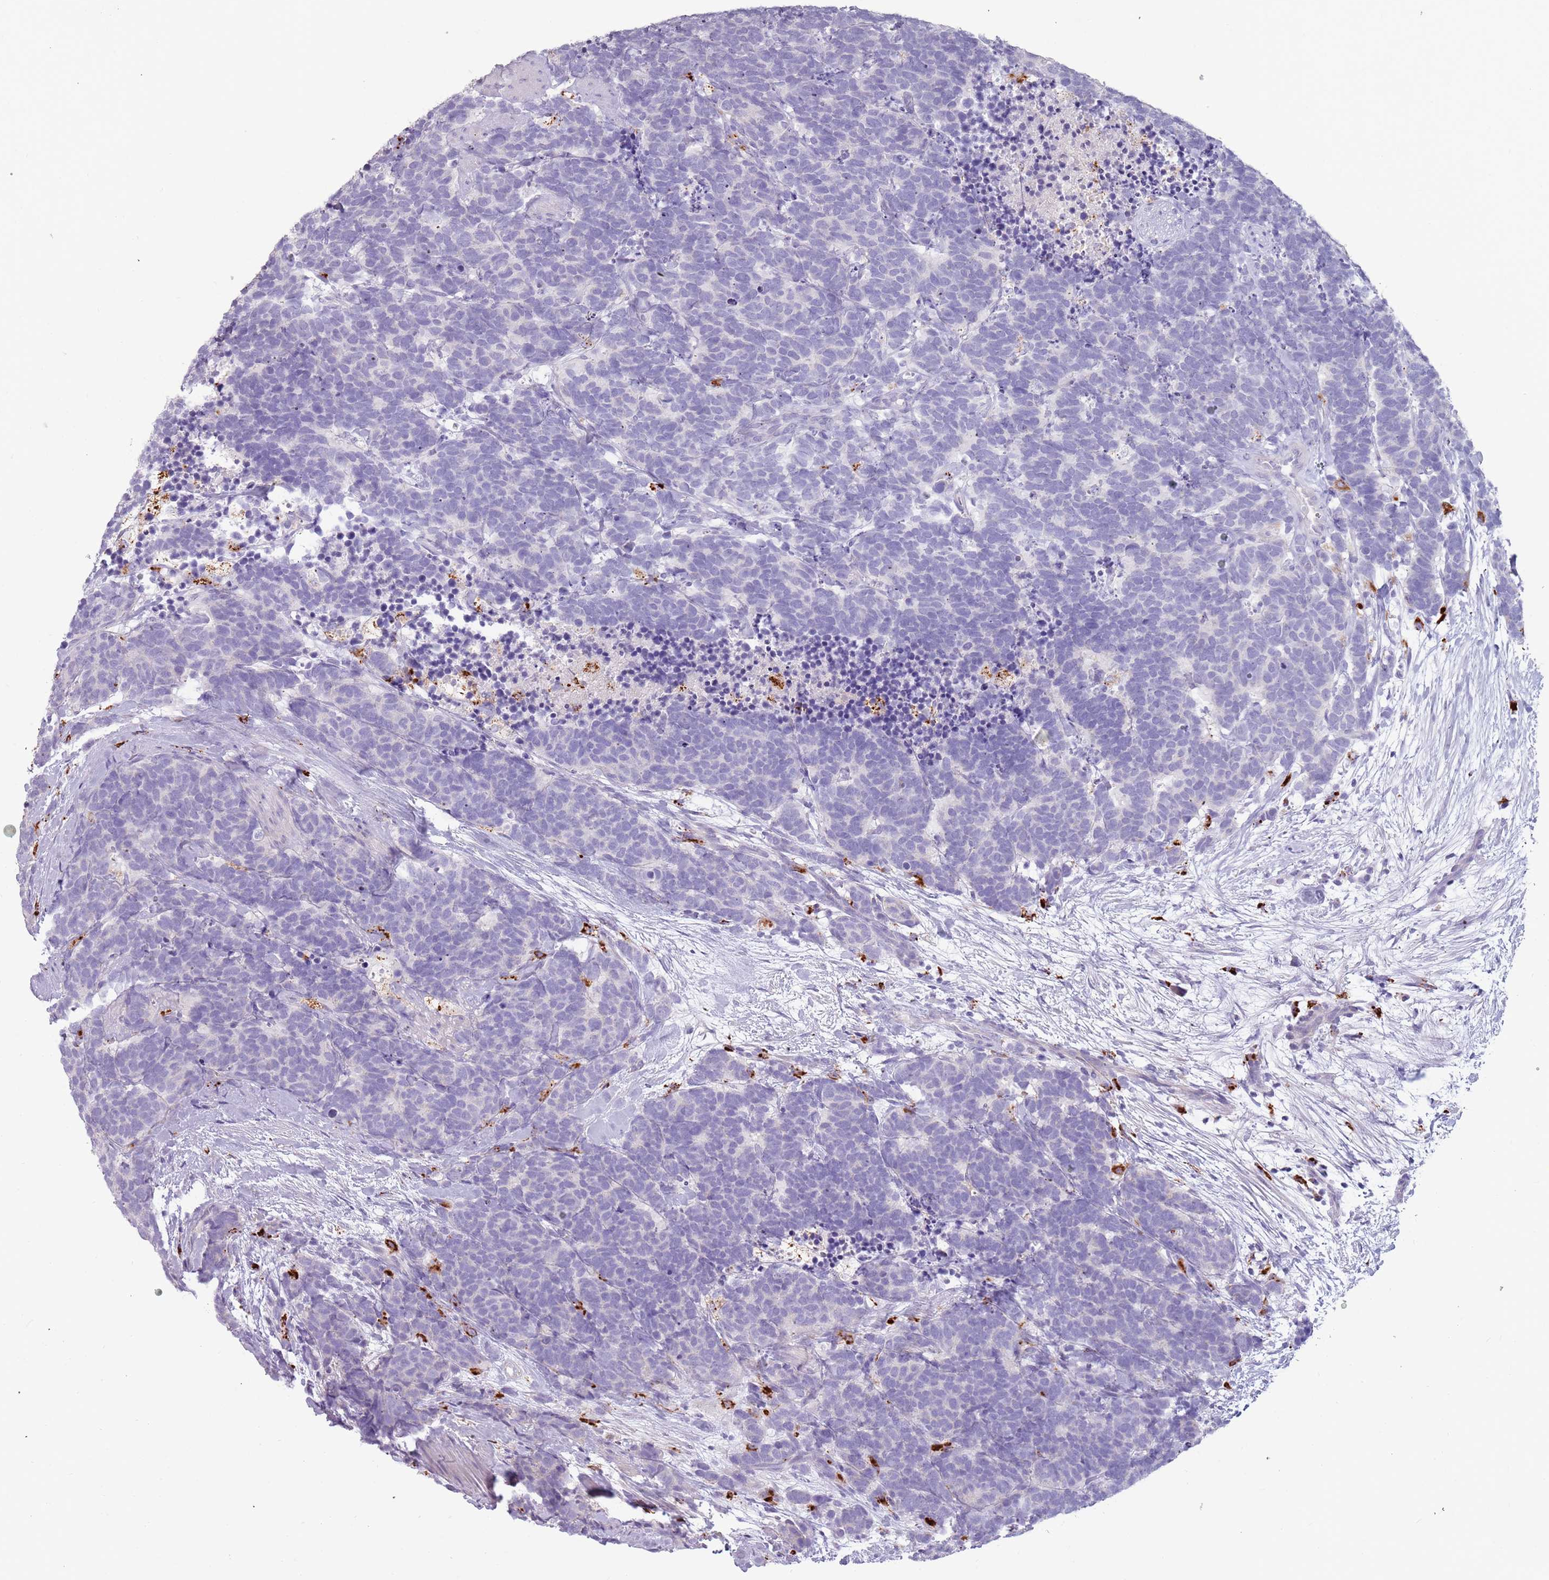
{"staining": {"intensity": "negative", "quantity": "none", "location": "none"}, "tissue": "carcinoid", "cell_type": "Tumor cells", "image_type": "cancer", "snomed": [{"axis": "morphology", "description": "Carcinoma, NOS"}, {"axis": "morphology", "description": "Carcinoid, malignant, NOS"}, {"axis": "topography", "description": "Prostate"}], "caption": "Immunohistochemistry micrograph of carcinoid stained for a protein (brown), which shows no positivity in tumor cells.", "gene": "NWD2", "patient": {"sex": "male", "age": 57}}